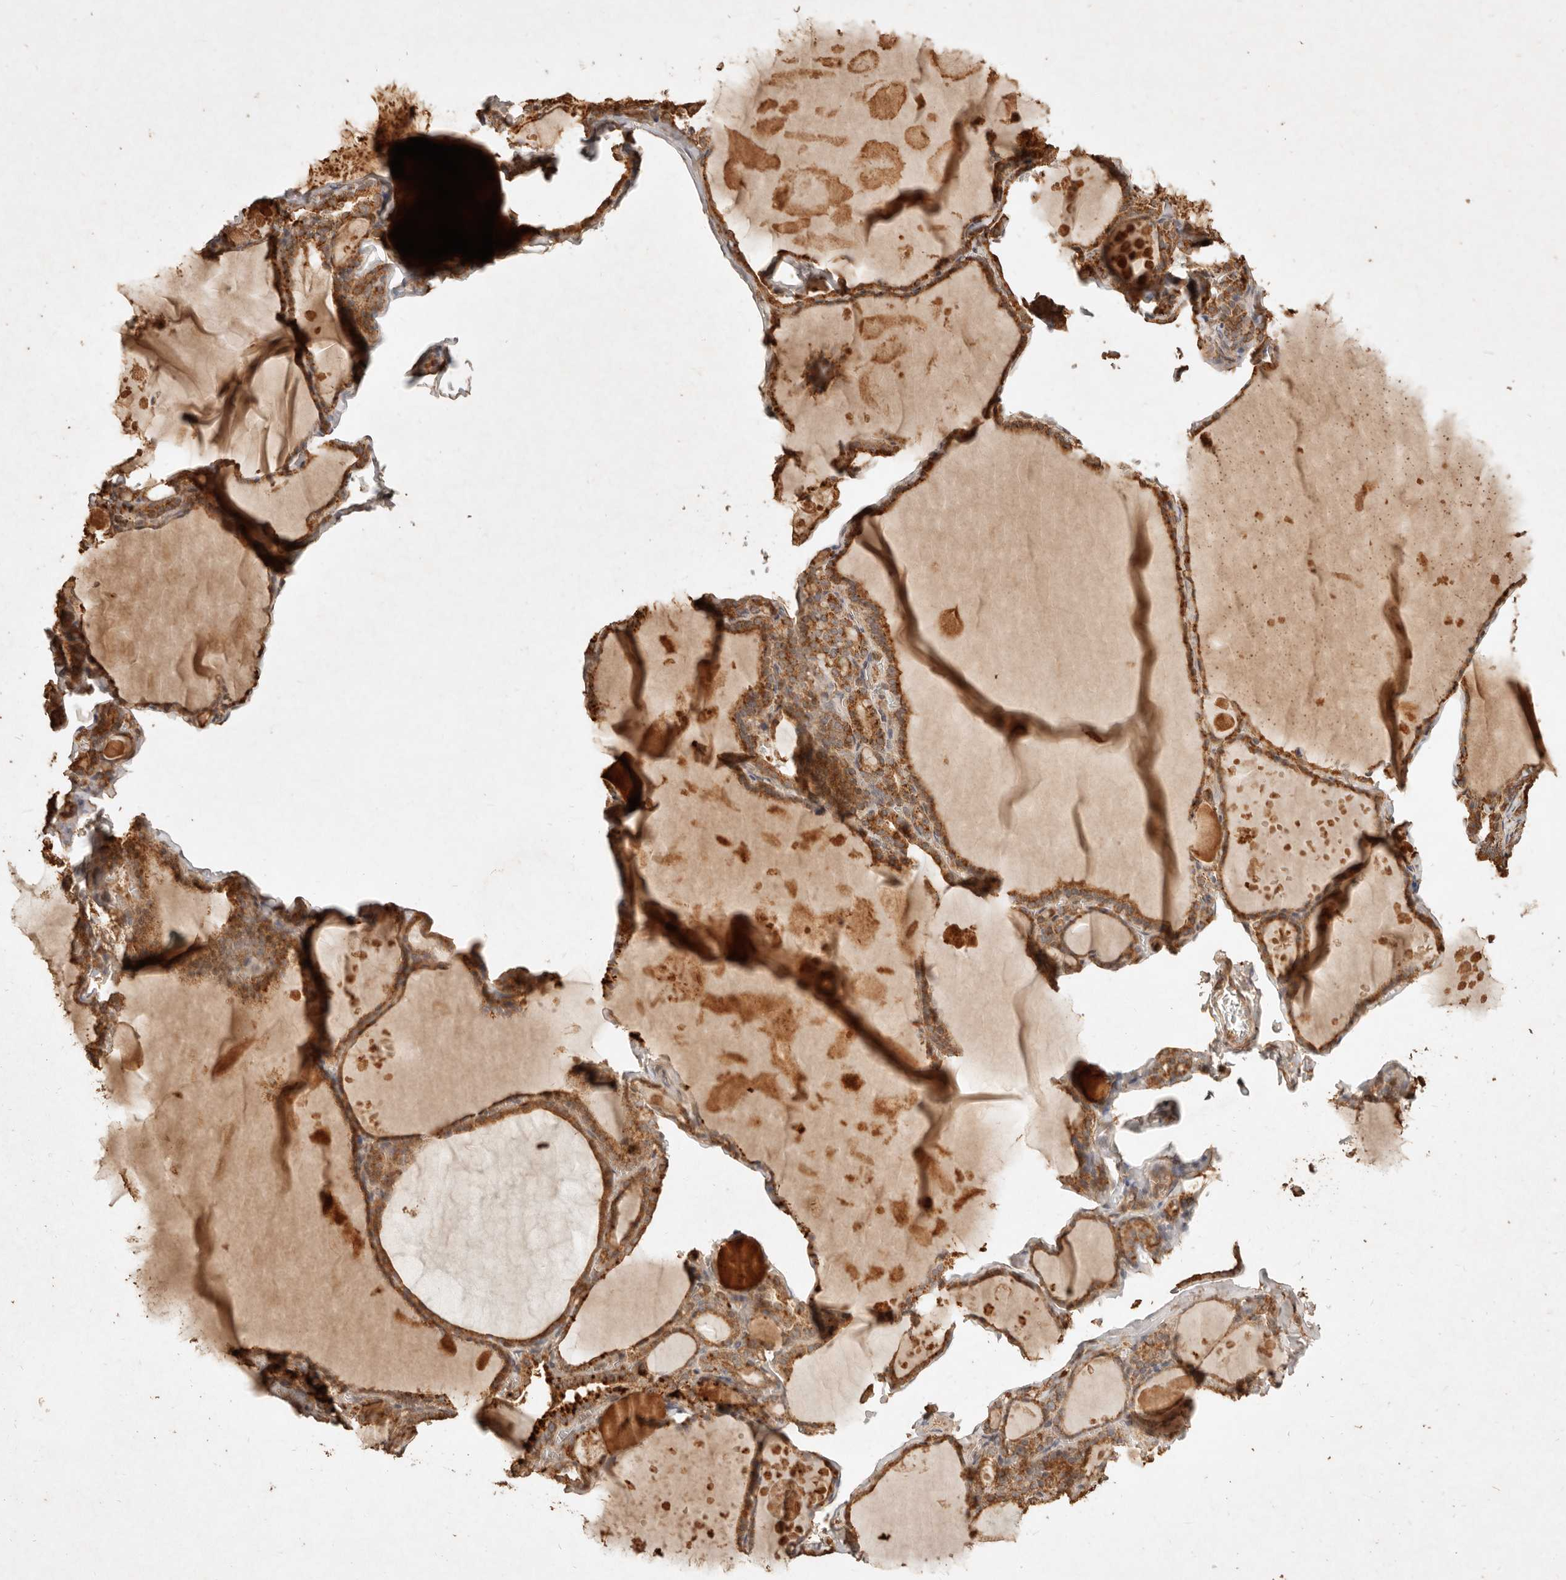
{"staining": {"intensity": "moderate", "quantity": ">75%", "location": "cytoplasmic/membranous"}, "tissue": "thyroid gland", "cell_type": "Glandular cells", "image_type": "normal", "snomed": [{"axis": "morphology", "description": "Normal tissue, NOS"}, {"axis": "topography", "description": "Thyroid gland"}], "caption": "Protein analysis of unremarkable thyroid gland reveals moderate cytoplasmic/membranous positivity in approximately >75% of glandular cells. The protein is stained brown, and the nuclei are stained in blue (DAB IHC with brightfield microscopy, high magnification).", "gene": "FAM180B", "patient": {"sex": "male", "age": 56}}